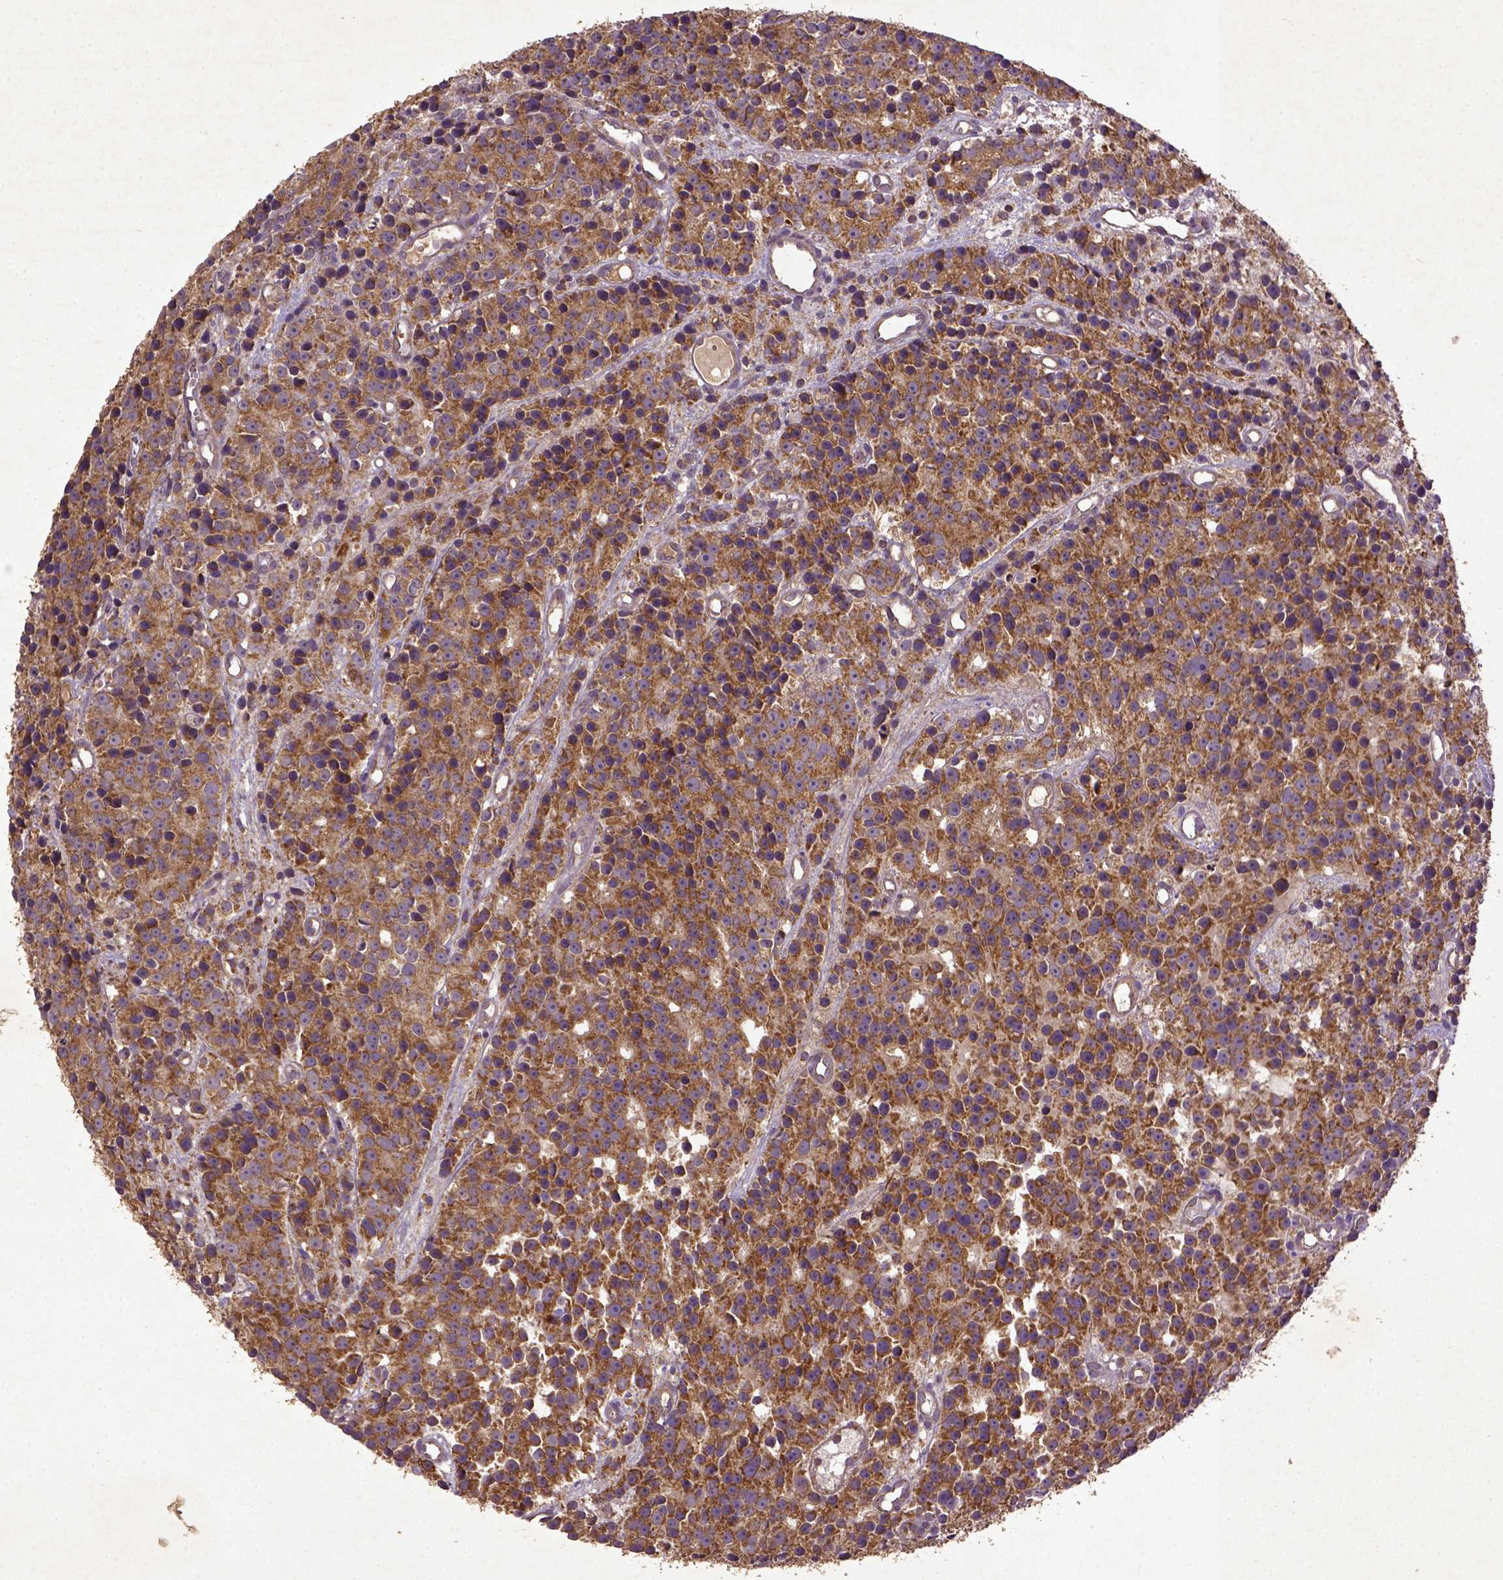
{"staining": {"intensity": "strong", "quantity": ">75%", "location": "cytoplasmic/membranous"}, "tissue": "prostate cancer", "cell_type": "Tumor cells", "image_type": "cancer", "snomed": [{"axis": "morphology", "description": "Adenocarcinoma, High grade"}, {"axis": "topography", "description": "Prostate"}], "caption": "Immunohistochemistry (IHC) of prostate cancer exhibits high levels of strong cytoplasmic/membranous expression in about >75% of tumor cells.", "gene": "MT-CO1", "patient": {"sex": "male", "age": 77}}